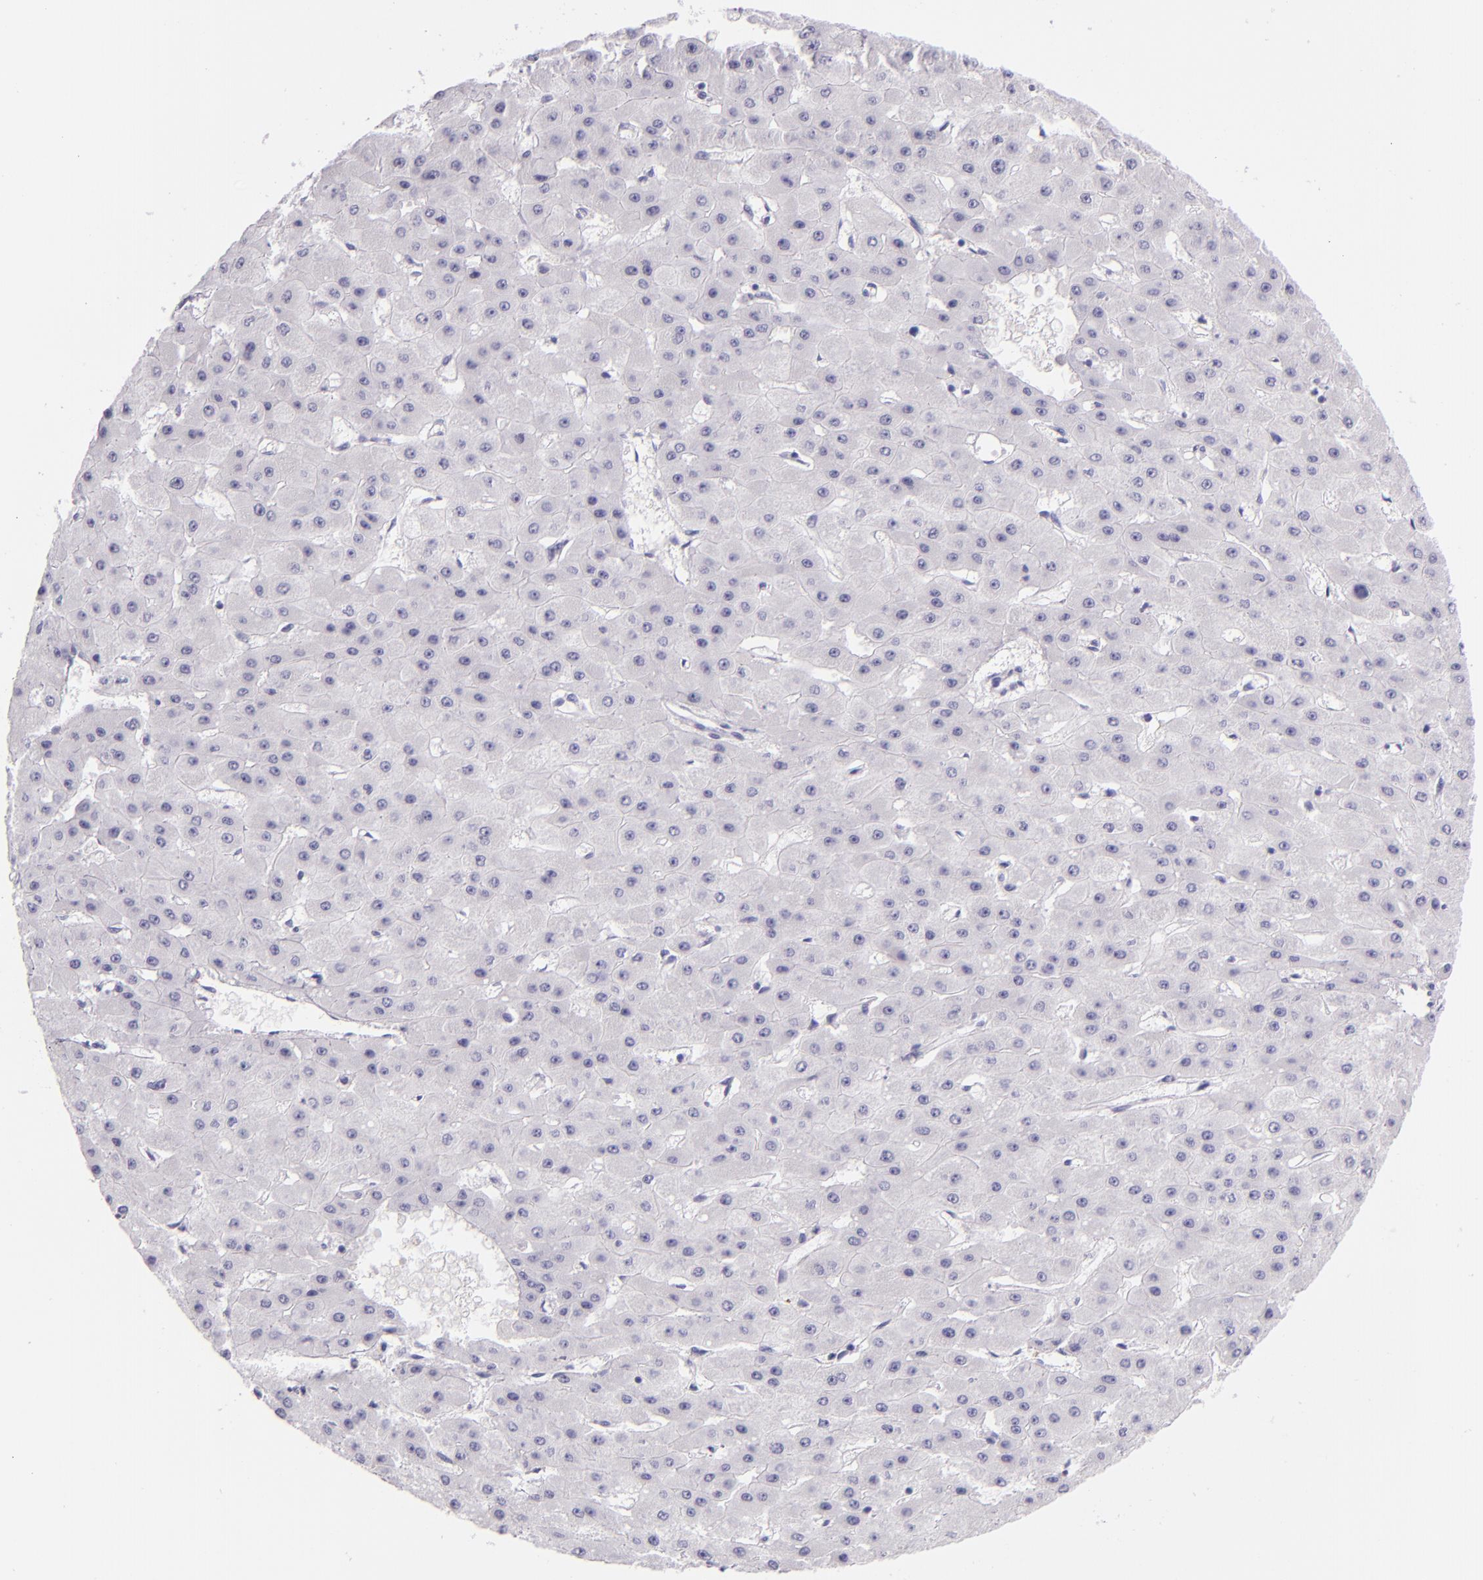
{"staining": {"intensity": "negative", "quantity": "none", "location": "none"}, "tissue": "liver cancer", "cell_type": "Tumor cells", "image_type": "cancer", "snomed": [{"axis": "morphology", "description": "Carcinoma, Hepatocellular, NOS"}, {"axis": "topography", "description": "Liver"}], "caption": "IHC micrograph of liver hepatocellular carcinoma stained for a protein (brown), which reveals no expression in tumor cells.", "gene": "SELP", "patient": {"sex": "female", "age": 52}}